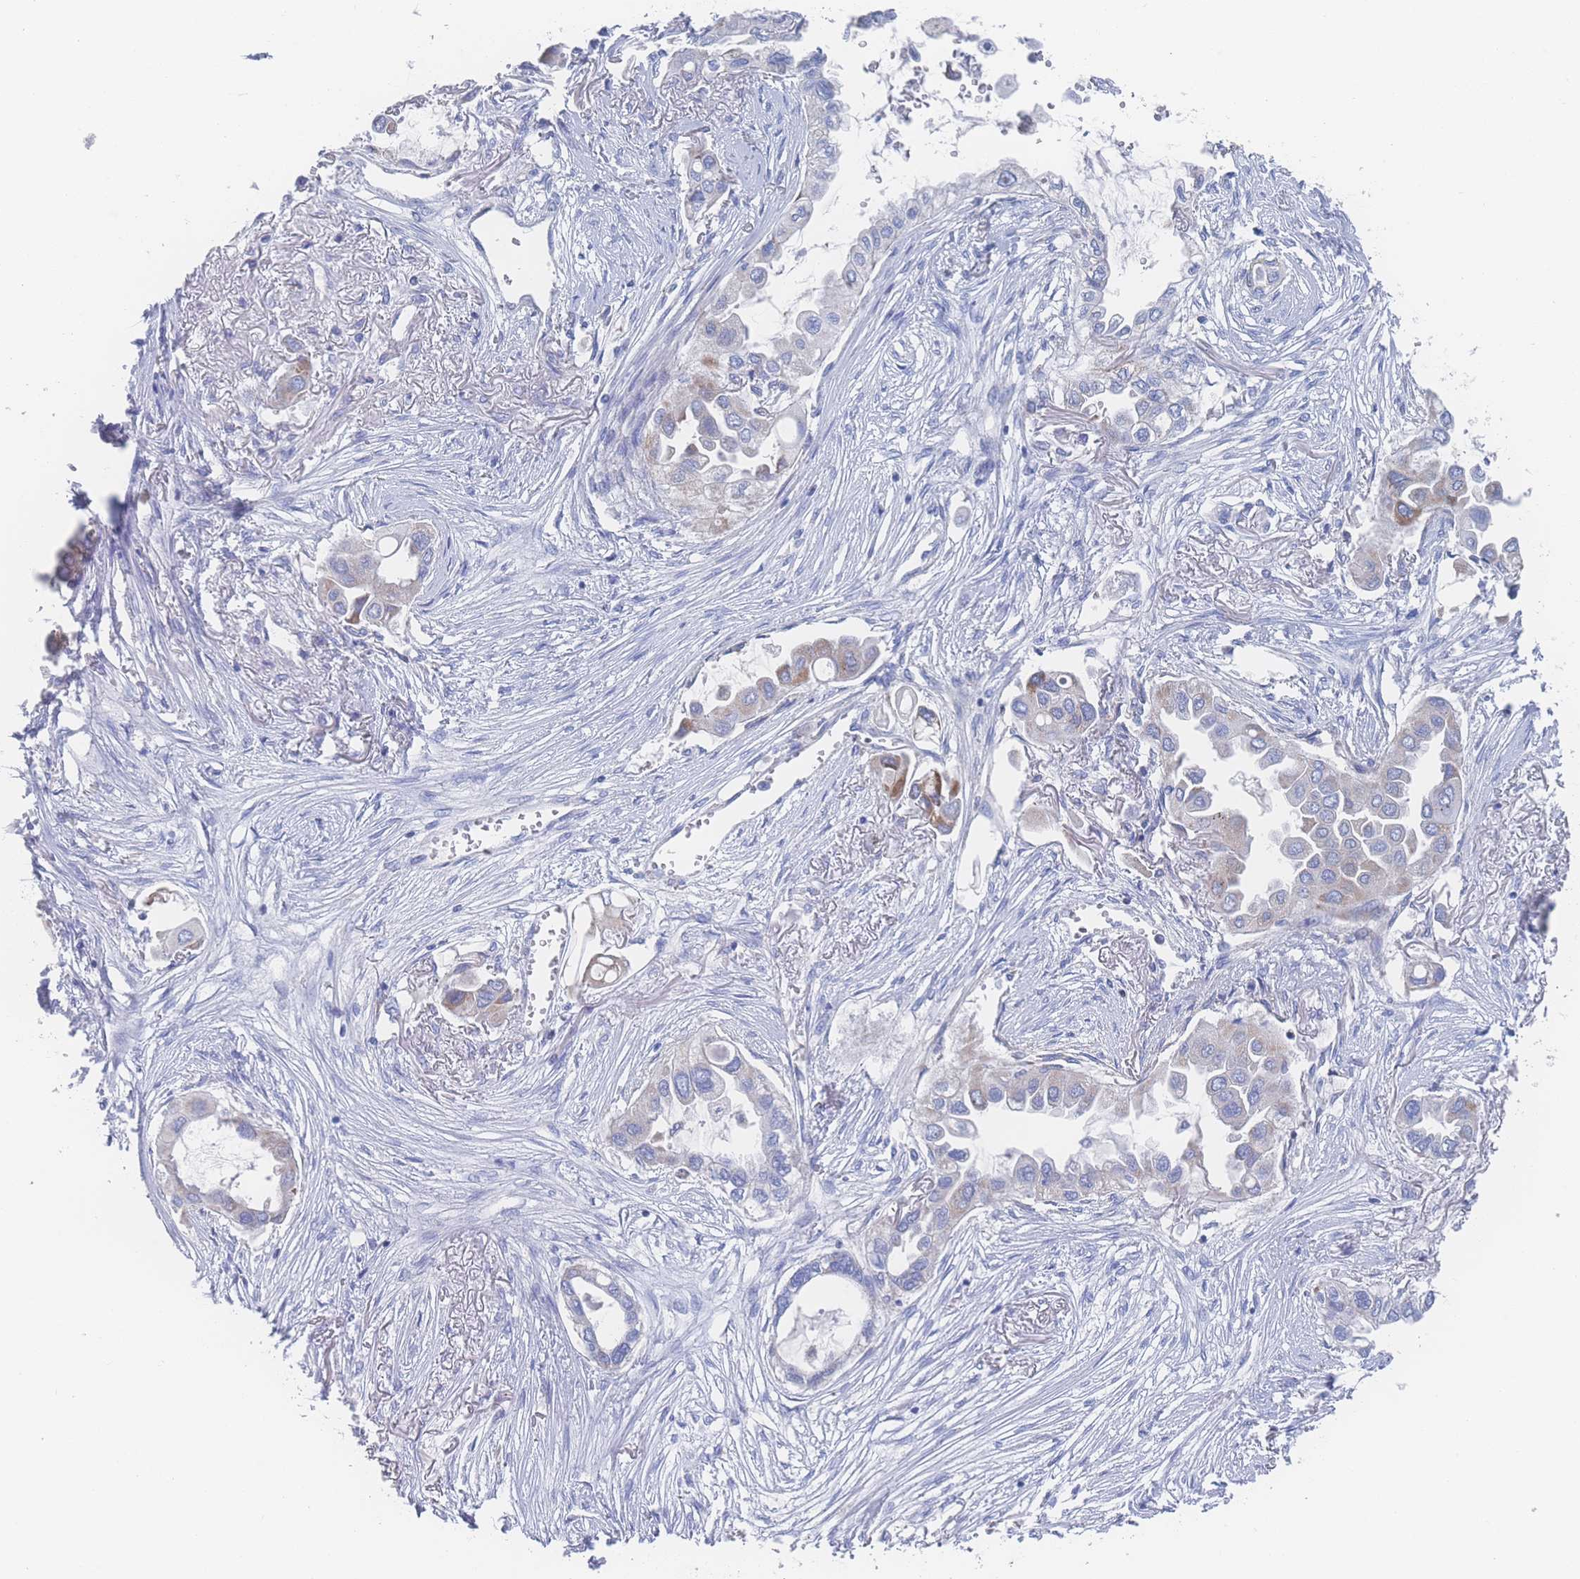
{"staining": {"intensity": "moderate", "quantity": "<25%", "location": "cytoplasmic/membranous"}, "tissue": "lung cancer", "cell_type": "Tumor cells", "image_type": "cancer", "snomed": [{"axis": "morphology", "description": "Adenocarcinoma, NOS"}, {"axis": "topography", "description": "Lung"}], "caption": "Immunohistochemical staining of human lung adenocarcinoma shows low levels of moderate cytoplasmic/membranous expression in approximately <25% of tumor cells. (brown staining indicates protein expression, while blue staining denotes nuclei).", "gene": "SNPH", "patient": {"sex": "female", "age": 76}}